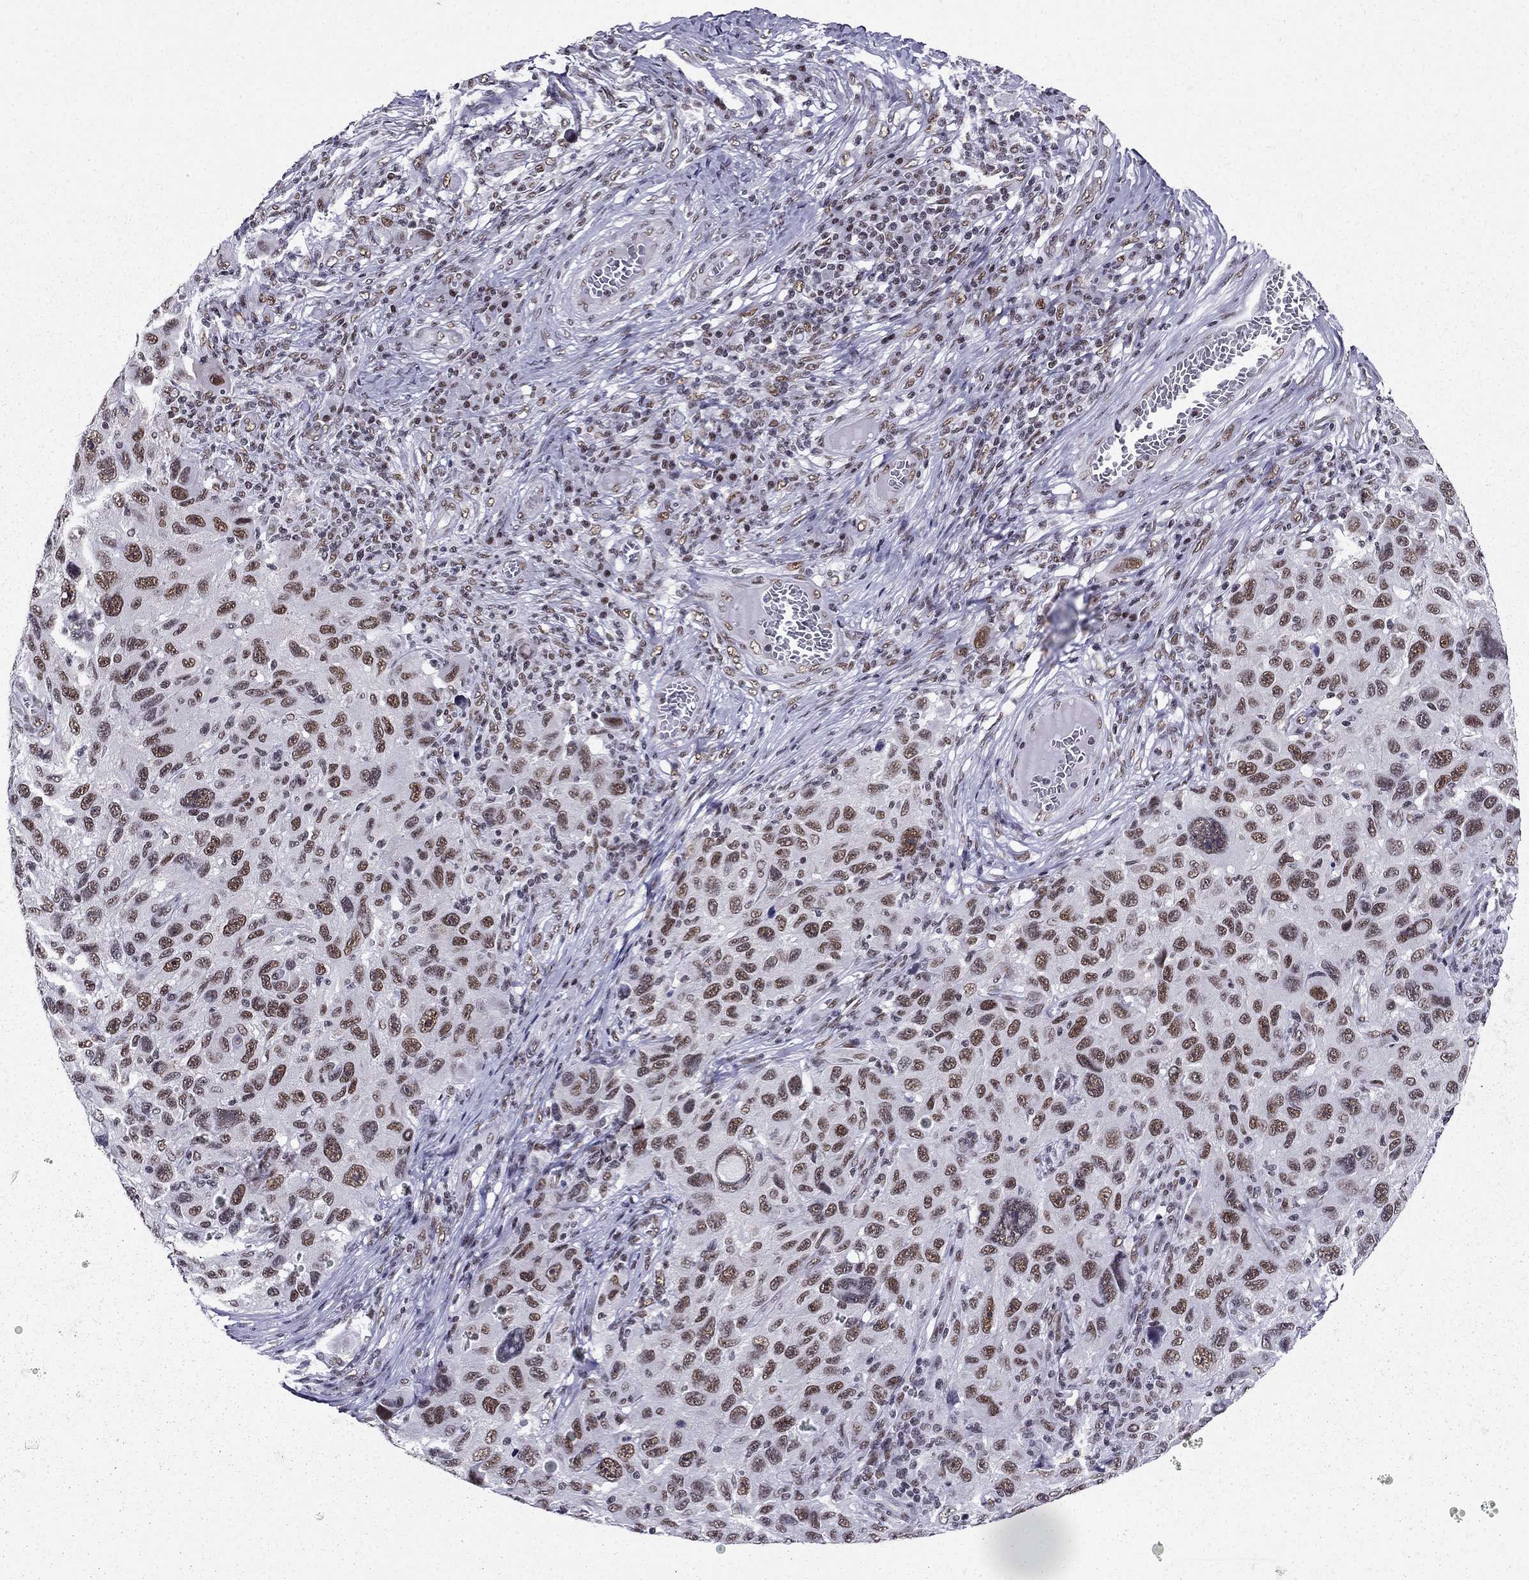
{"staining": {"intensity": "moderate", "quantity": ">75%", "location": "nuclear"}, "tissue": "melanoma", "cell_type": "Tumor cells", "image_type": "cancer", "snomed": [{"axis": "morphology", "description": "Malignant melanoma, NOS"}, {"axis": "topography", "description": "Skin"}], "caption": "Immunohistochemical staining of human malignant melanoma displays moderate nuclear protein staining in about >75% of tumor cells.", "gene": "ZNF420", "patient": {"sex": "male", "age": 53}}